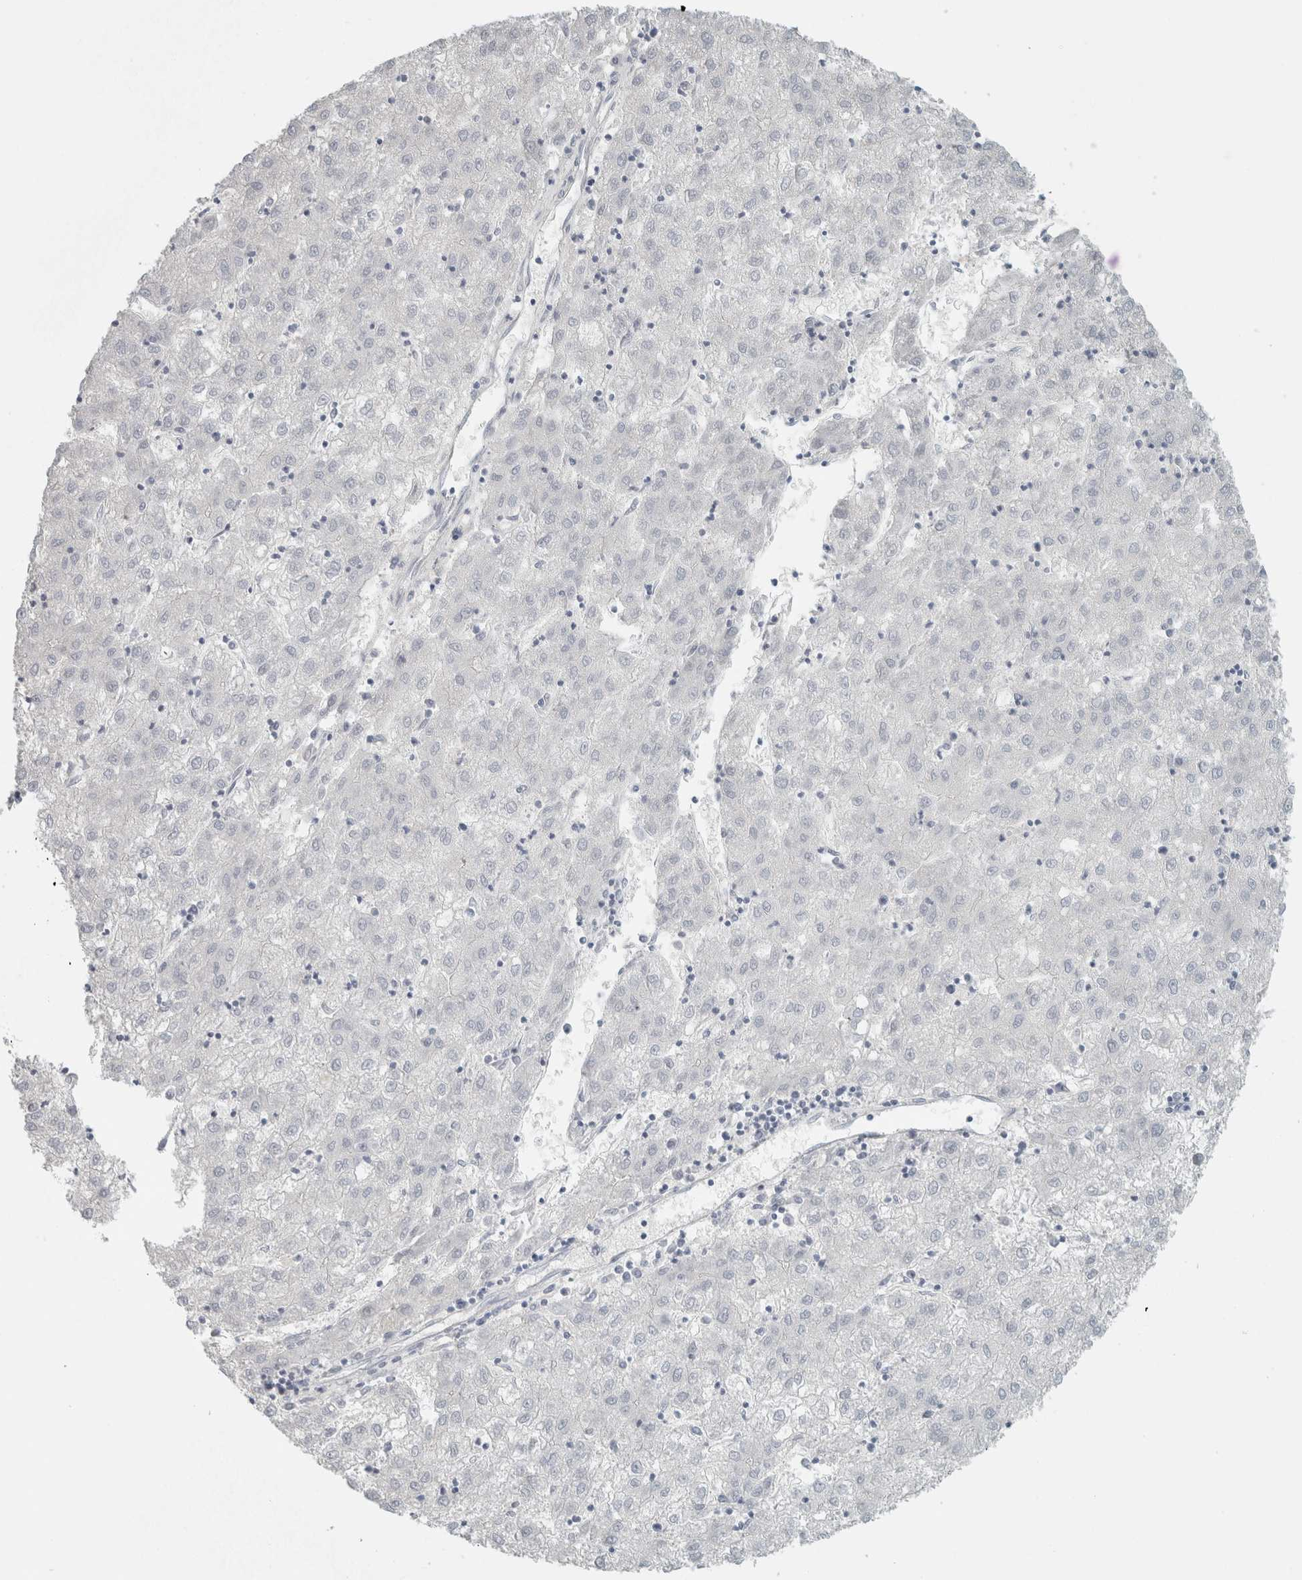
{"staining": {"intensity": "negative", "quantity": "none", "location": "none"}, "tissue": "liver cancer", "cell_type": "Tumor cells", "image_type": "cancer", "snomed": [{"axis": "morphology", "description": "Carcinoma, Hepatocellular, NOS"}, {"axis": "topography", "description": "Liver"}], "caption": "Hepatocellular carcinoma (liver) was stained to show a protein in brown. There is no significant staining in tumor cells. The staining is performed using DAB brown chromogen with nuclei counter-stained in using hematoxylin.", "gene": "SCIN", "patient": {"sex": "male", "age": 72}}